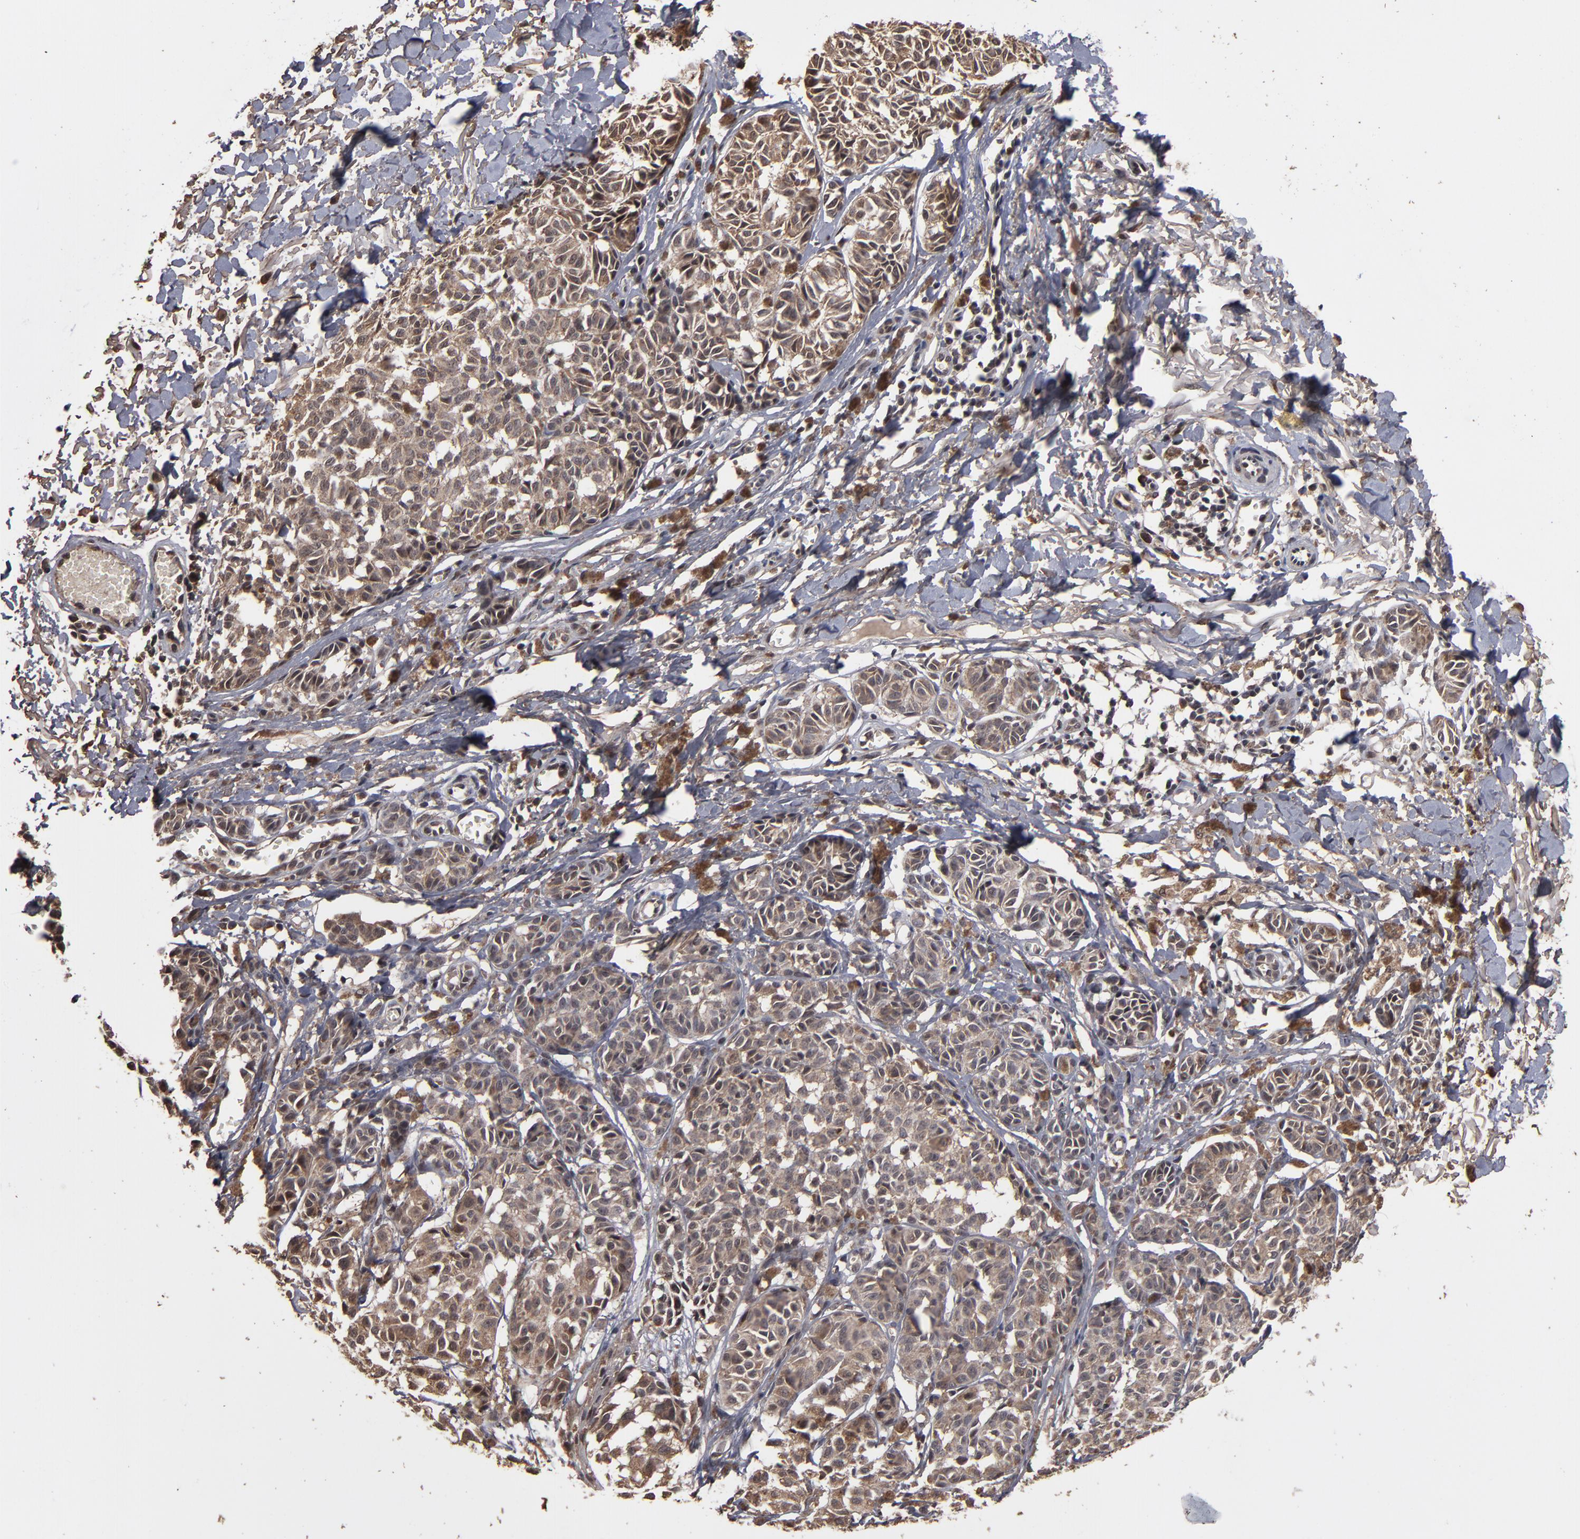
{"staining": {"intensity": "weak", "quantity": ">75%", "location": "cytoplasmic/membranous"}, "tissue": "melanoma", "cell_type": "Tumor cells", "image_type": "cancer", "snomed": [{"axis": "morphology", "description": "Malignant melanoma, NOS"}, {"axis": "topography", "description": "Skin"}], "caption": "Tumor cells reveal weak cytoplasmic/membranous staining in approximately >75% of cells in malignant melanoma.", "gene": "NXF2B", "patient": {"sex": "male", "age": 76}}